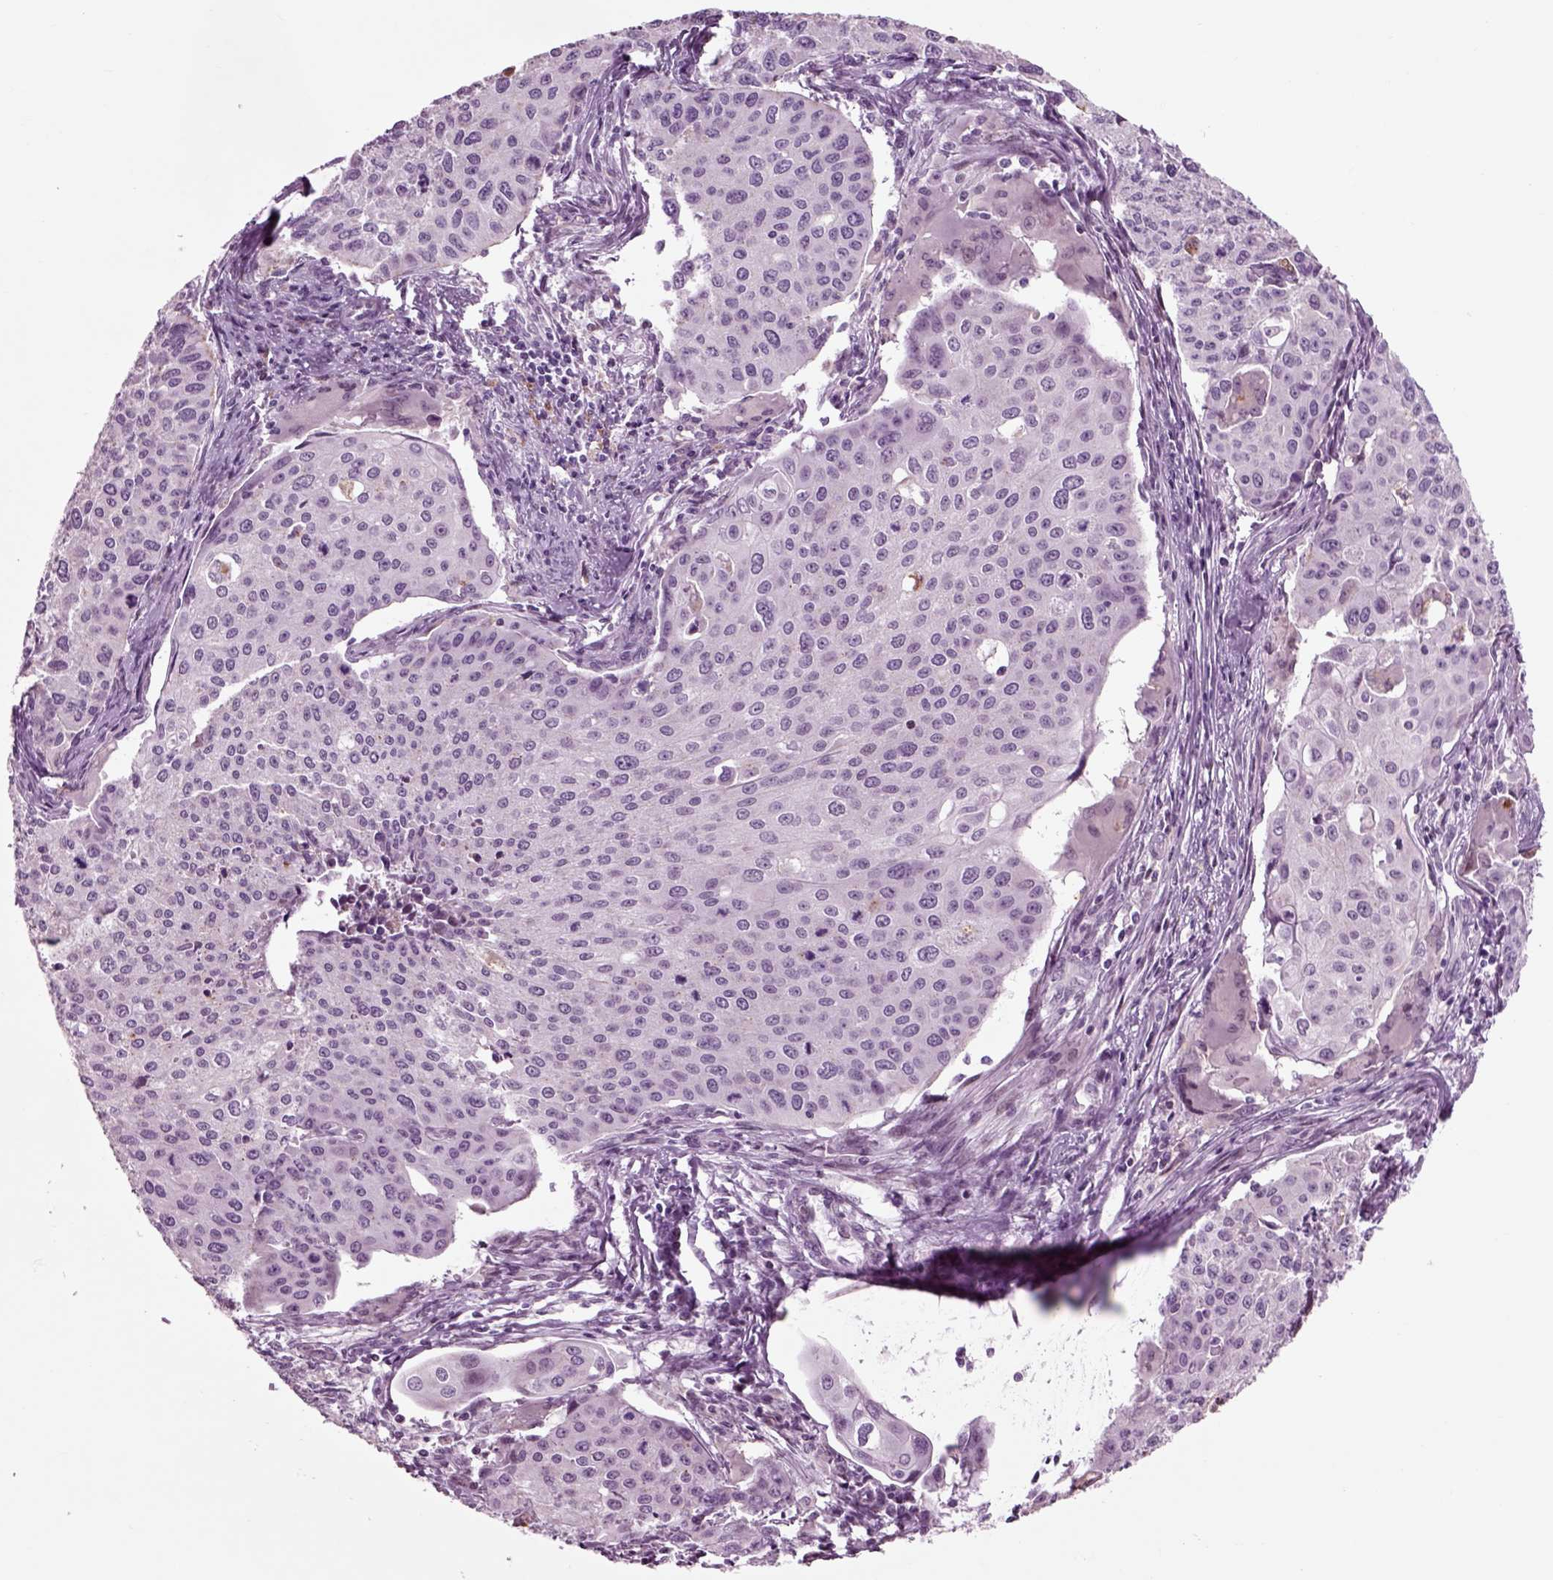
{"staining": {"intensity": "negative", "quantity": "none", "location": "none"}, "tissue": "cervical cancer", "cell_type": "Tumor cells", "image_type": "cancer", "snomed": [{"axis": "morphology", "description": "Squamous cell carcinoma, NOS"}, {"axis": "topography", "description": "Cervix"}], "caption": "A high-resolution image shows immunohistochemistry (IHC) staining of squamous cell carcinoma (cervical), which reveals no significant positivity in tumor cells.", "gene": "CHGB", "patient": {"sex": "female", "age": 38}}